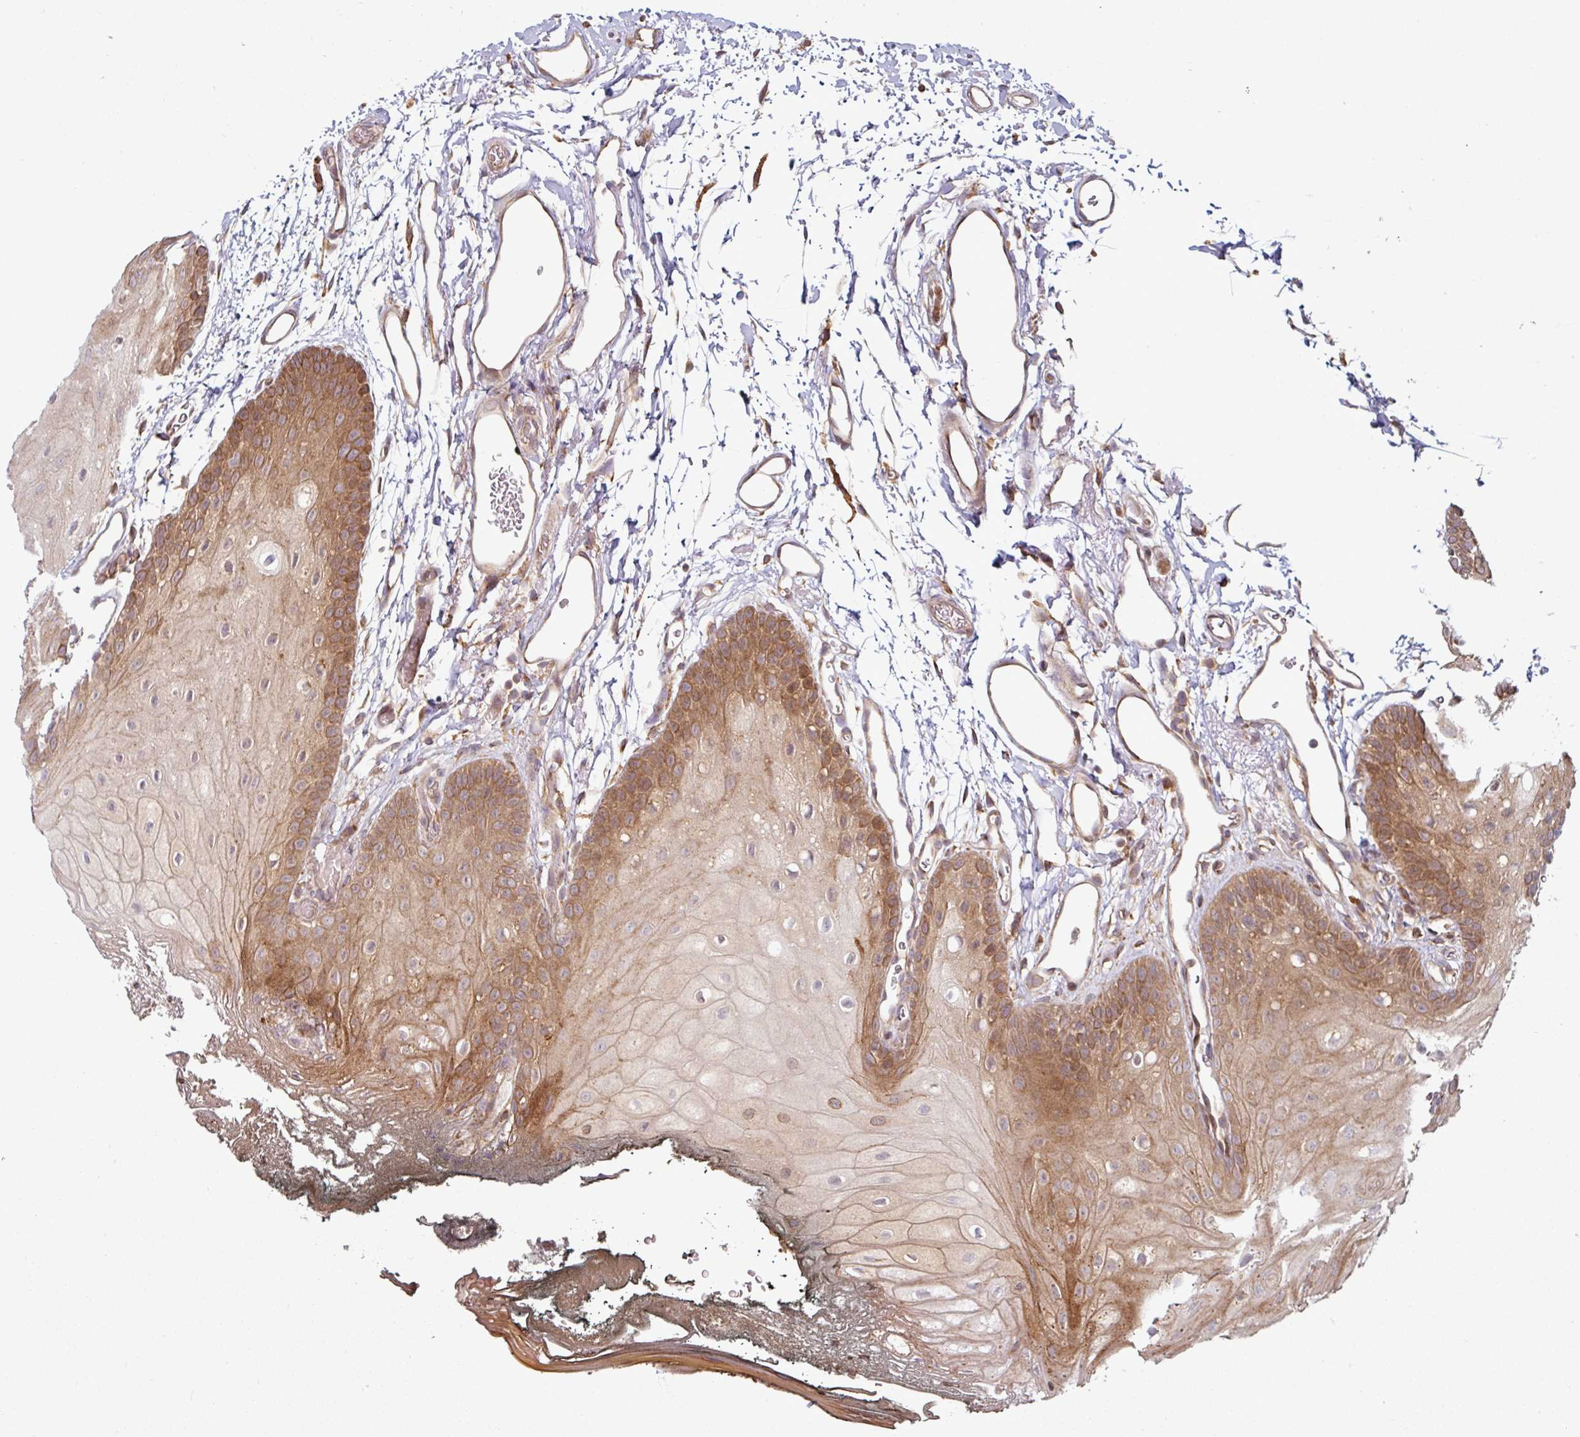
{"staining": {"intensity": "moderate", "quantity": ">75%", "location": "cytoplasmic/membranous"}, "tissue": "oral mucosa", "cell_type": "Squamous epithelial cells", "image_type": "normal", "snomed": [{"axis": "morphology", "description": "Normal tissue, NOS"}, {"axis": "morphology", "description": "Squamous cell carcinoma, NOS"}, {"axis": "topography", "description": "Oral tissue"}, {"axis": "topography", "description": "Head-Neck"}], "caption": "Oral mucosa stained with DAB (3,3'-diaminobenzidine) immunohistochemistry demonstrates medium levels of moderate cytoplasmic/membranous staining in approximately >75% of squamous epithelial cells.", "gene": "RAB5A", "patient": {"sex": "female", "age": 81}}